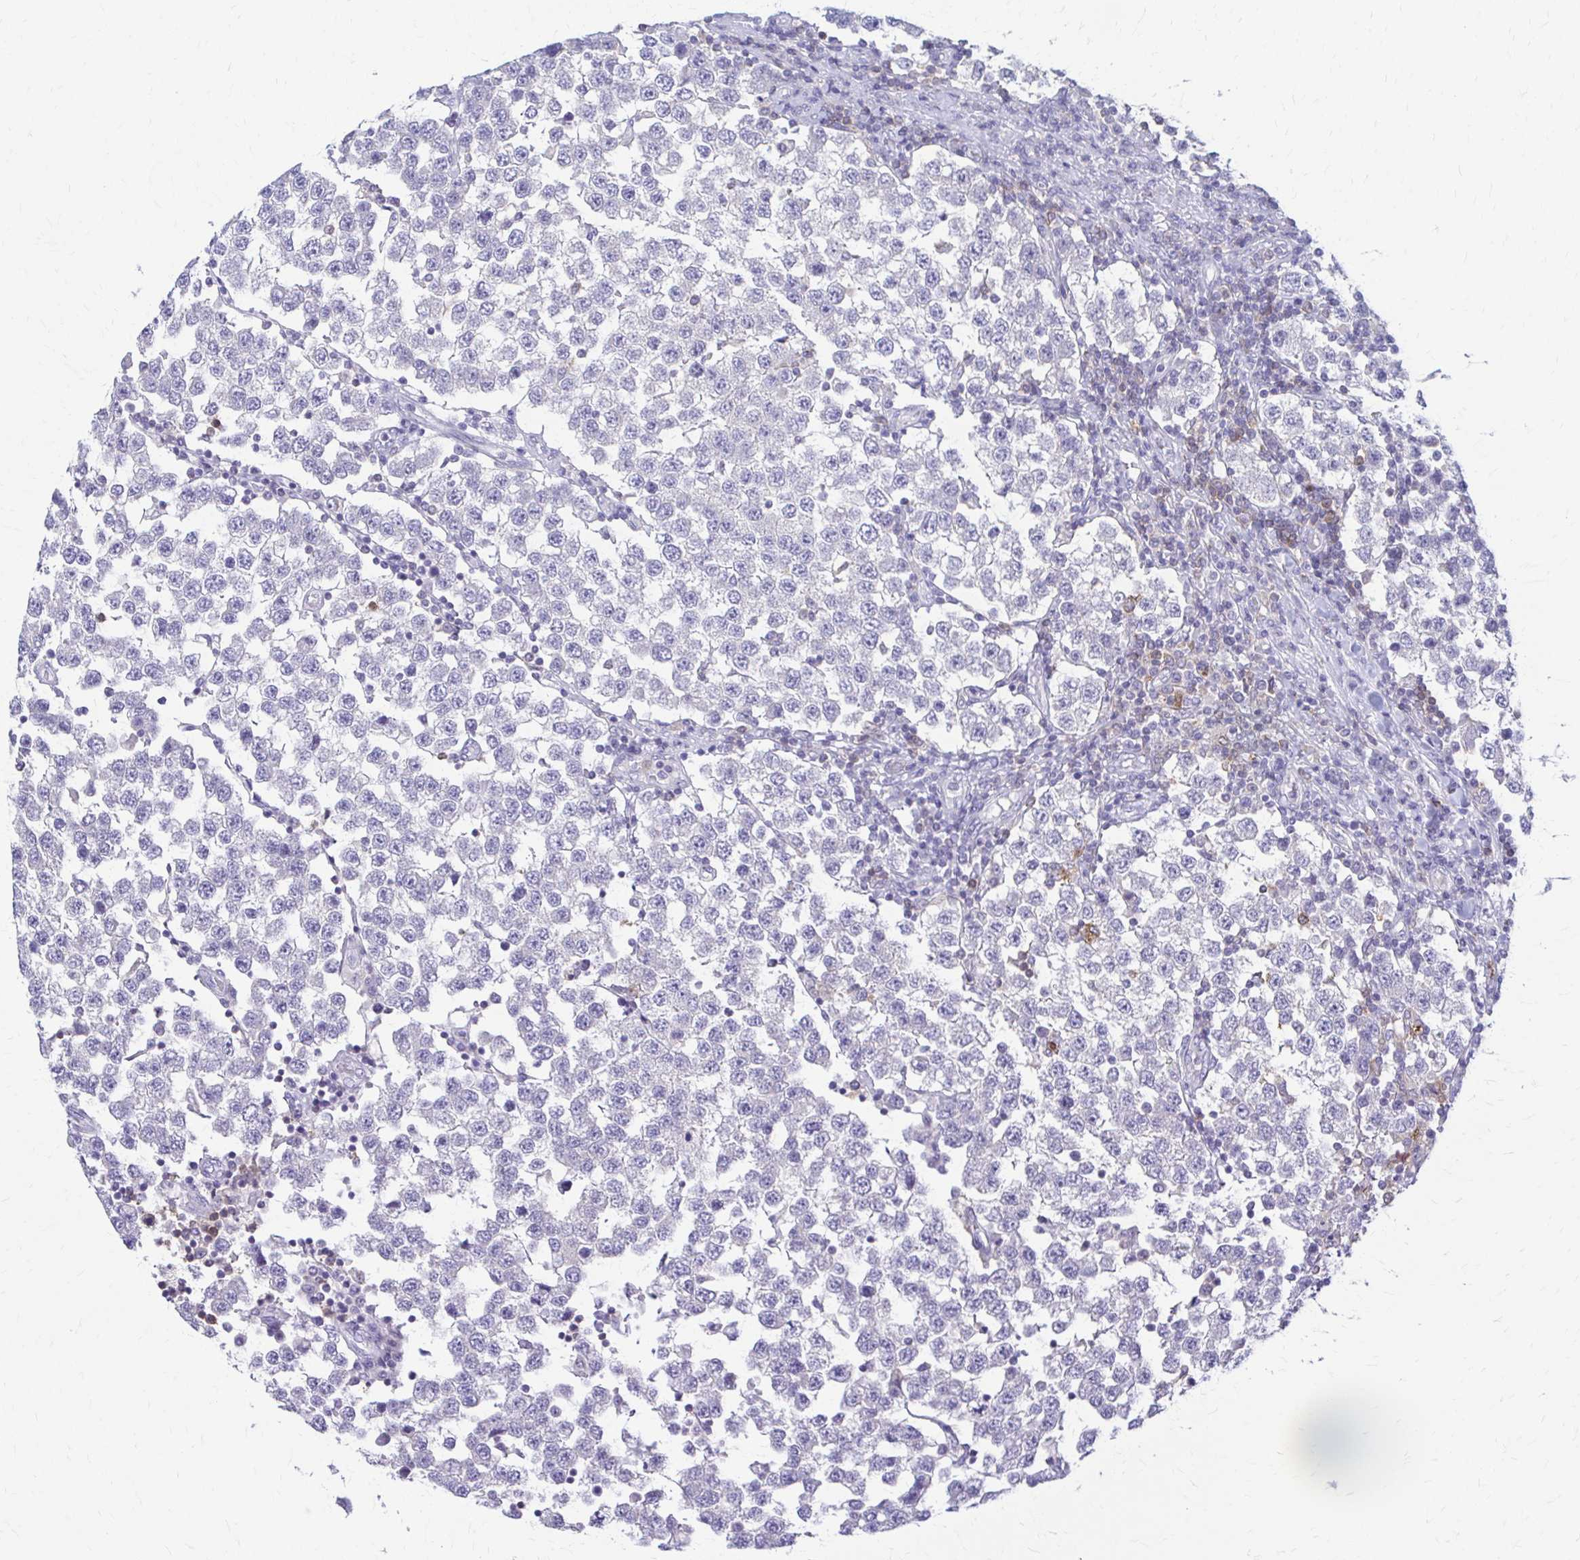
{"staining": {"intensity": "negative", "quantity": "none", "location": "none"}, "tissue": "testis cancer", "cell_type": "Tumor cells", "image_type": "cancer", "snomed": [{"axis": "morphology", "description": "Seminoma, NOS"}, {"axis": "topography", "description": "Testis"}], "caption": "The micrograph reveals no significant positivity in tumor cells of testis seminoma. Brightfield microscopy of IHC stained with DAB (brown) and hematoxylin (blue), captured at high magnification.", "gene": "PIK3AP1", "patient": {"sex": "male", "age": 34}}